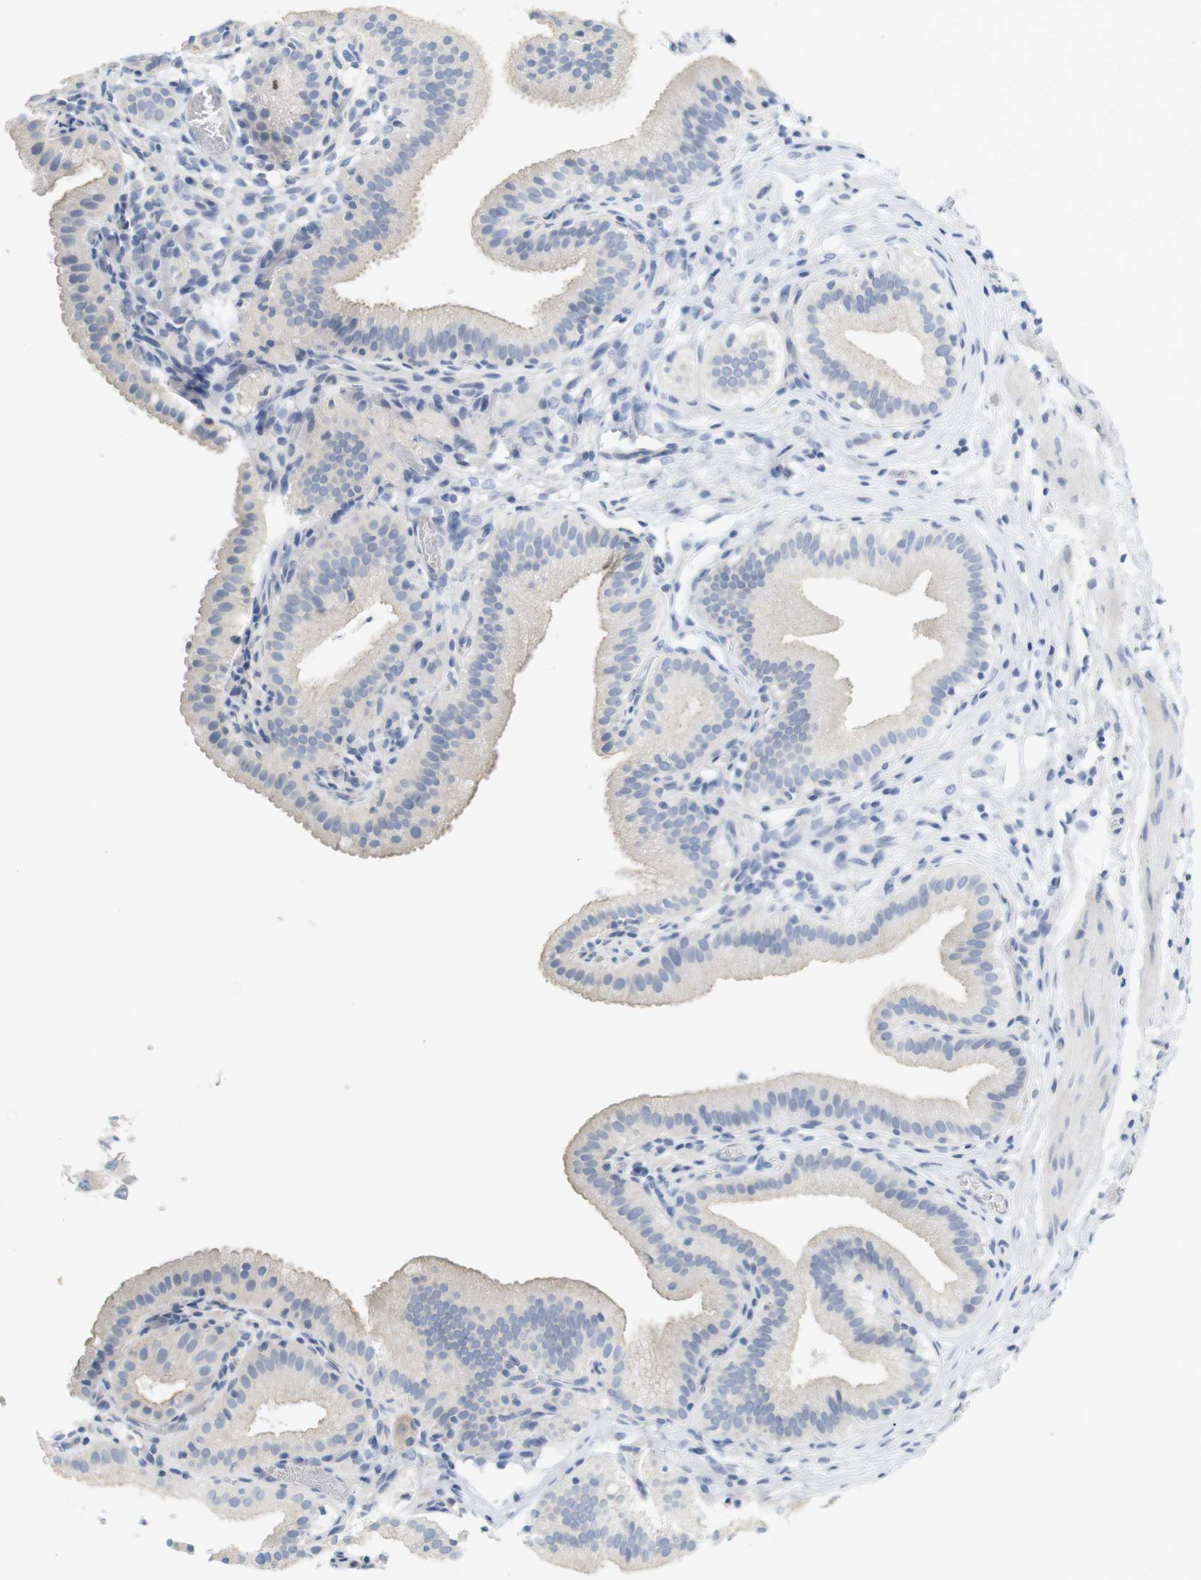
{"staining": {"intensity": "weak", "quantity": "25%-75%", "location": "cytoplasmic/membranous"}, "tissue": "gallbladder", "cell_type": "Glandular cells", "image_type": "normal", "snomed": [{"axis": "morphology", "description": "Normal tissue, NOS"}, {"axis": "topography", "description": "Gallbladder"}], "caption": "Immunohistochemical staining of unremarkable human gallbladder demonstrates weak cytoplasmic/membranous protein expression in approximately 25%-75% of glandular cells.", "gene": "RGS9", "patient": {"sex": "male", "age": 54}}